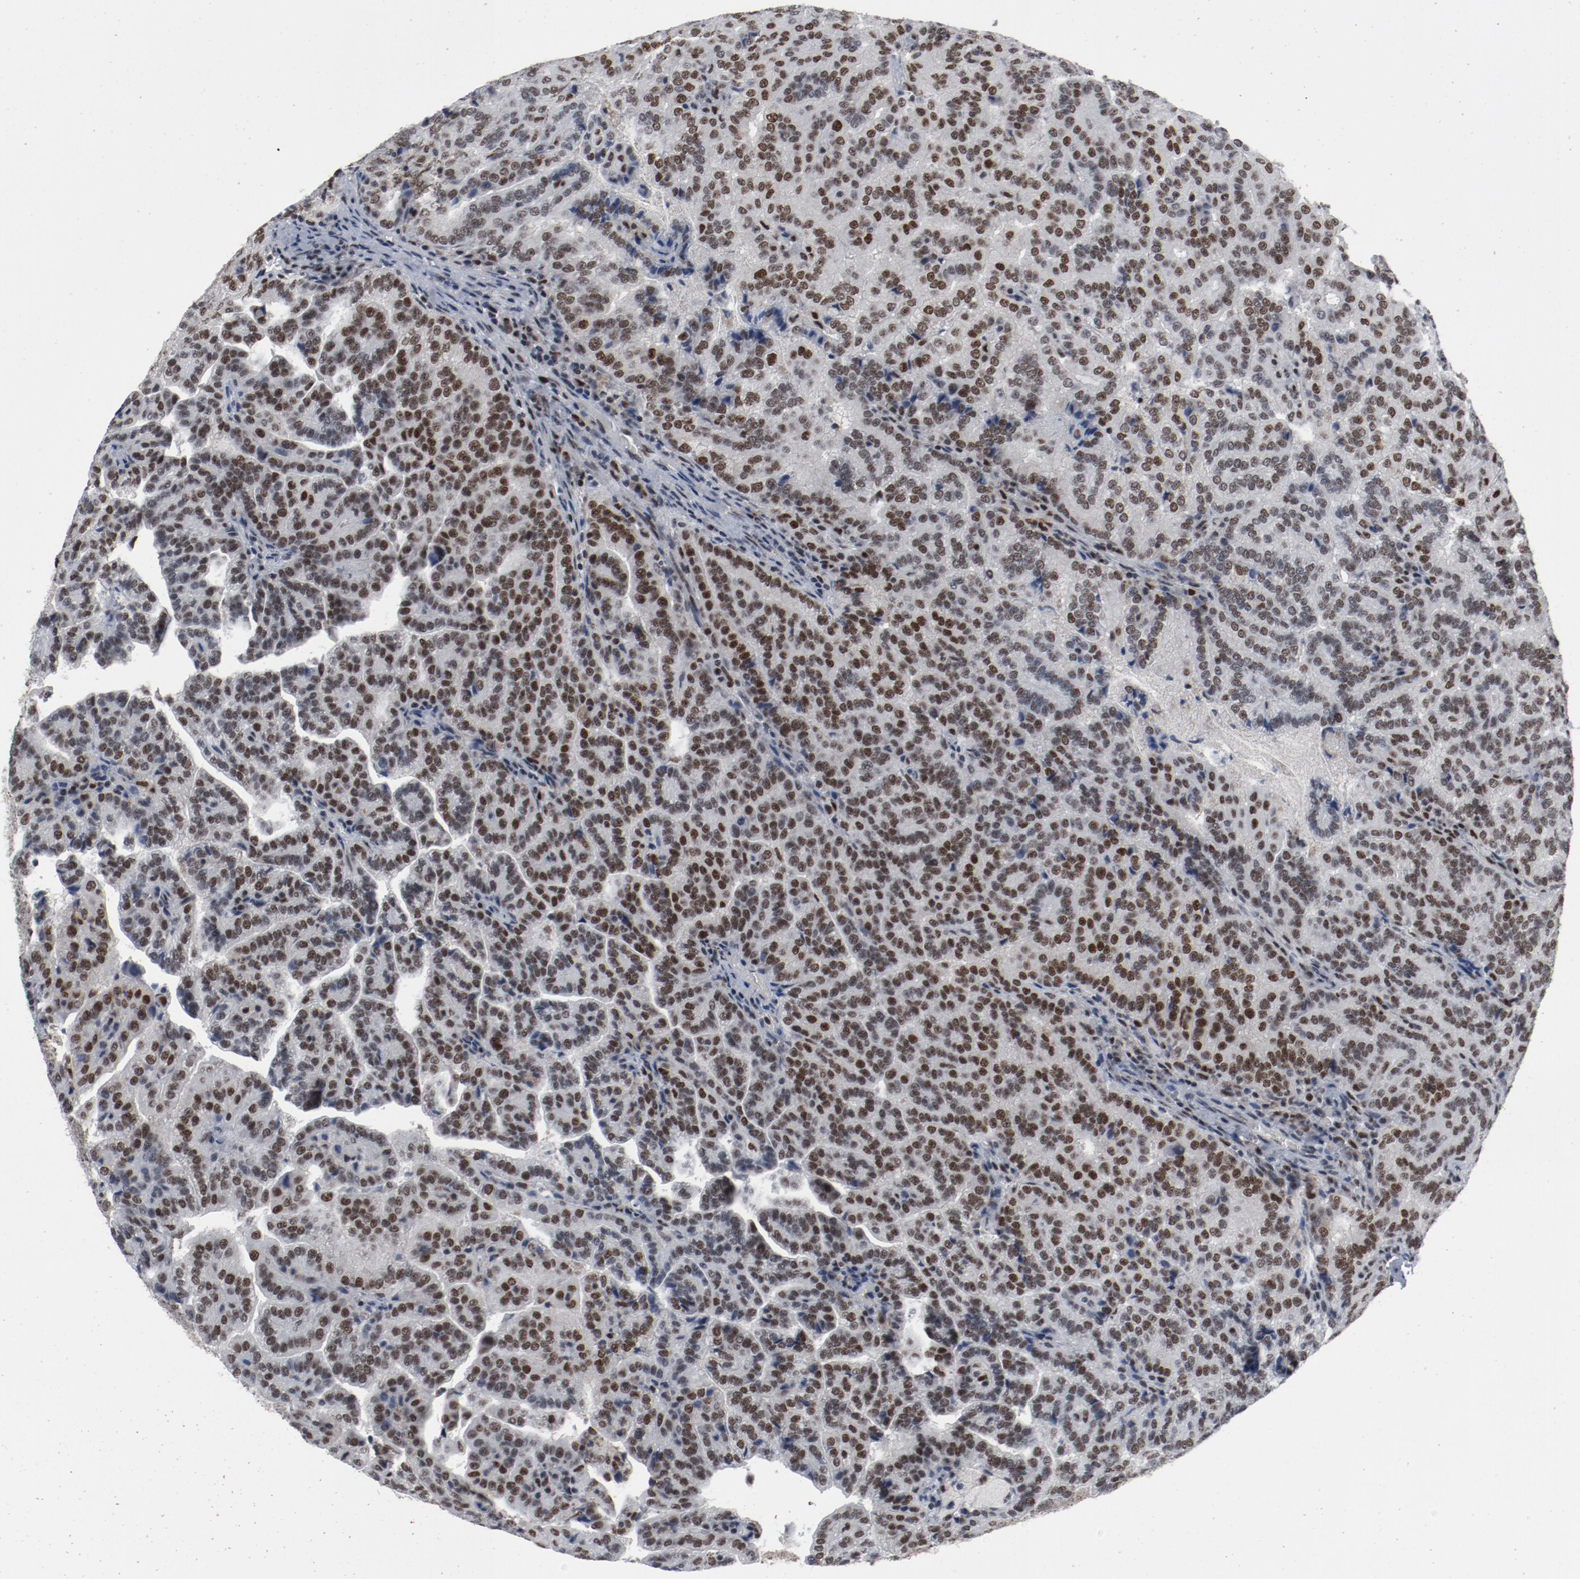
{"staining": {"intensity": "strong", "quantity": ">75%", "location": "nuclear"}, "tissue": "renal cancer", "cell_type": "Tumor cells", "image_type": "cancer", "snomed": [{"axis": "morphology", "description": "Adenocarcinoma, NOS"}, {"axis": "topography", "description": "Kidney"}], "caption": "The photomicrograph exhibits a brown stain indicating the presence of a protein in the nuclear of tumor cells in renal adenocarcinoma. (IHC, brightfield microscopy, high magnification).", "gene": "JMJD6", "patient": {"sex": "male", "age": 61}}